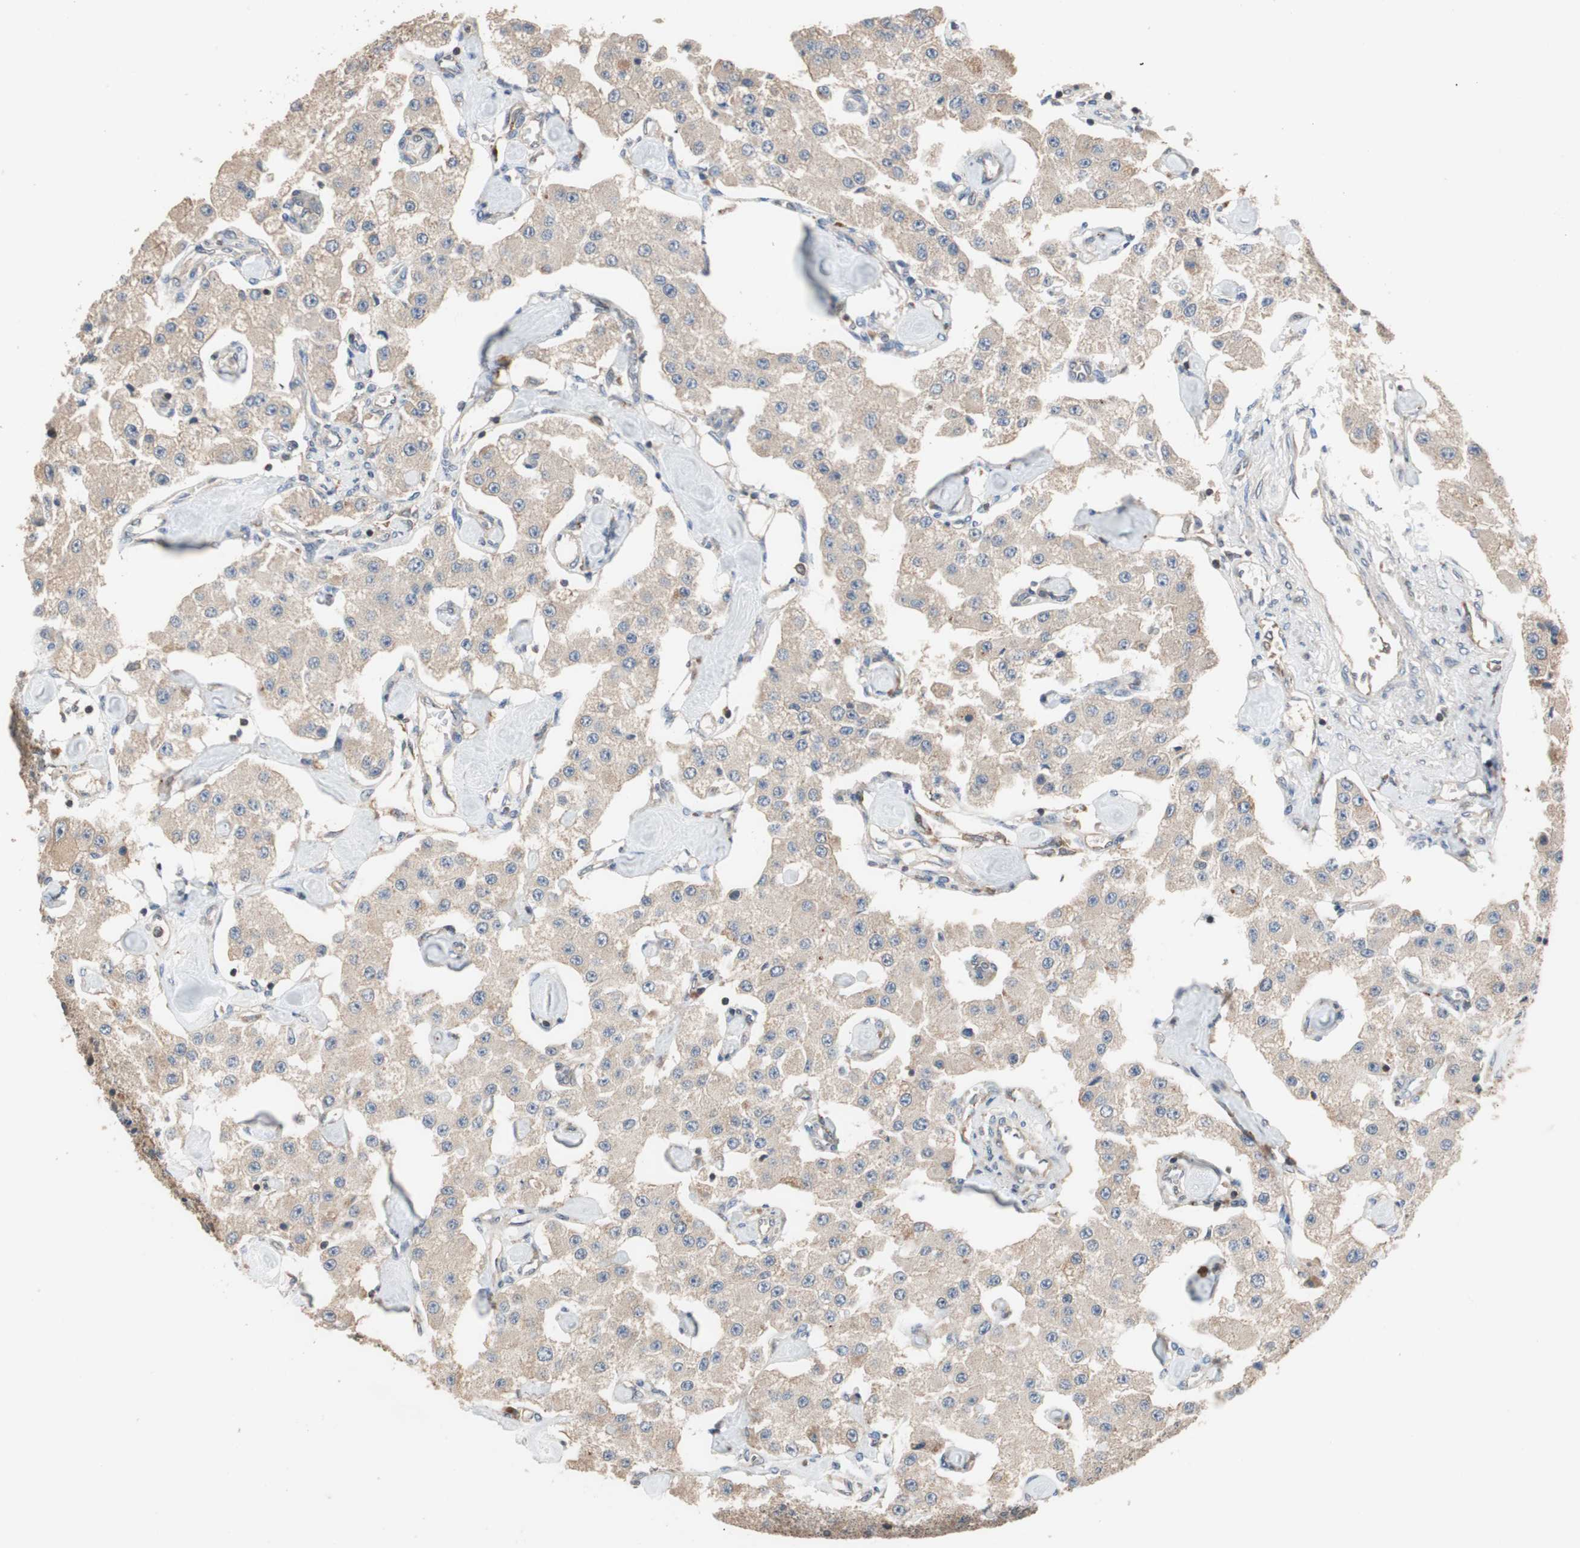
{"staining": {"intensity": "weak", "quantity": ">75%", "location": "cytoplasmic/membranous"}, "tissue": "carcinoid", "cell_type": "Tumor cells", "image_type": "cancer", "snomed": [{"axis": "morphology", "description": "Carcinoid, malignant, NOS"}, {"axis": "topography", "description": "Pancreas"}], "caption": "This is a histology image of immunohistochemistry staining of carcinoid, which shows weak positivity in the cytoplasmic/membranous of tumor cells.", "gene": "MAP4K2", "patient": {"sex": "male", "age": 41}}